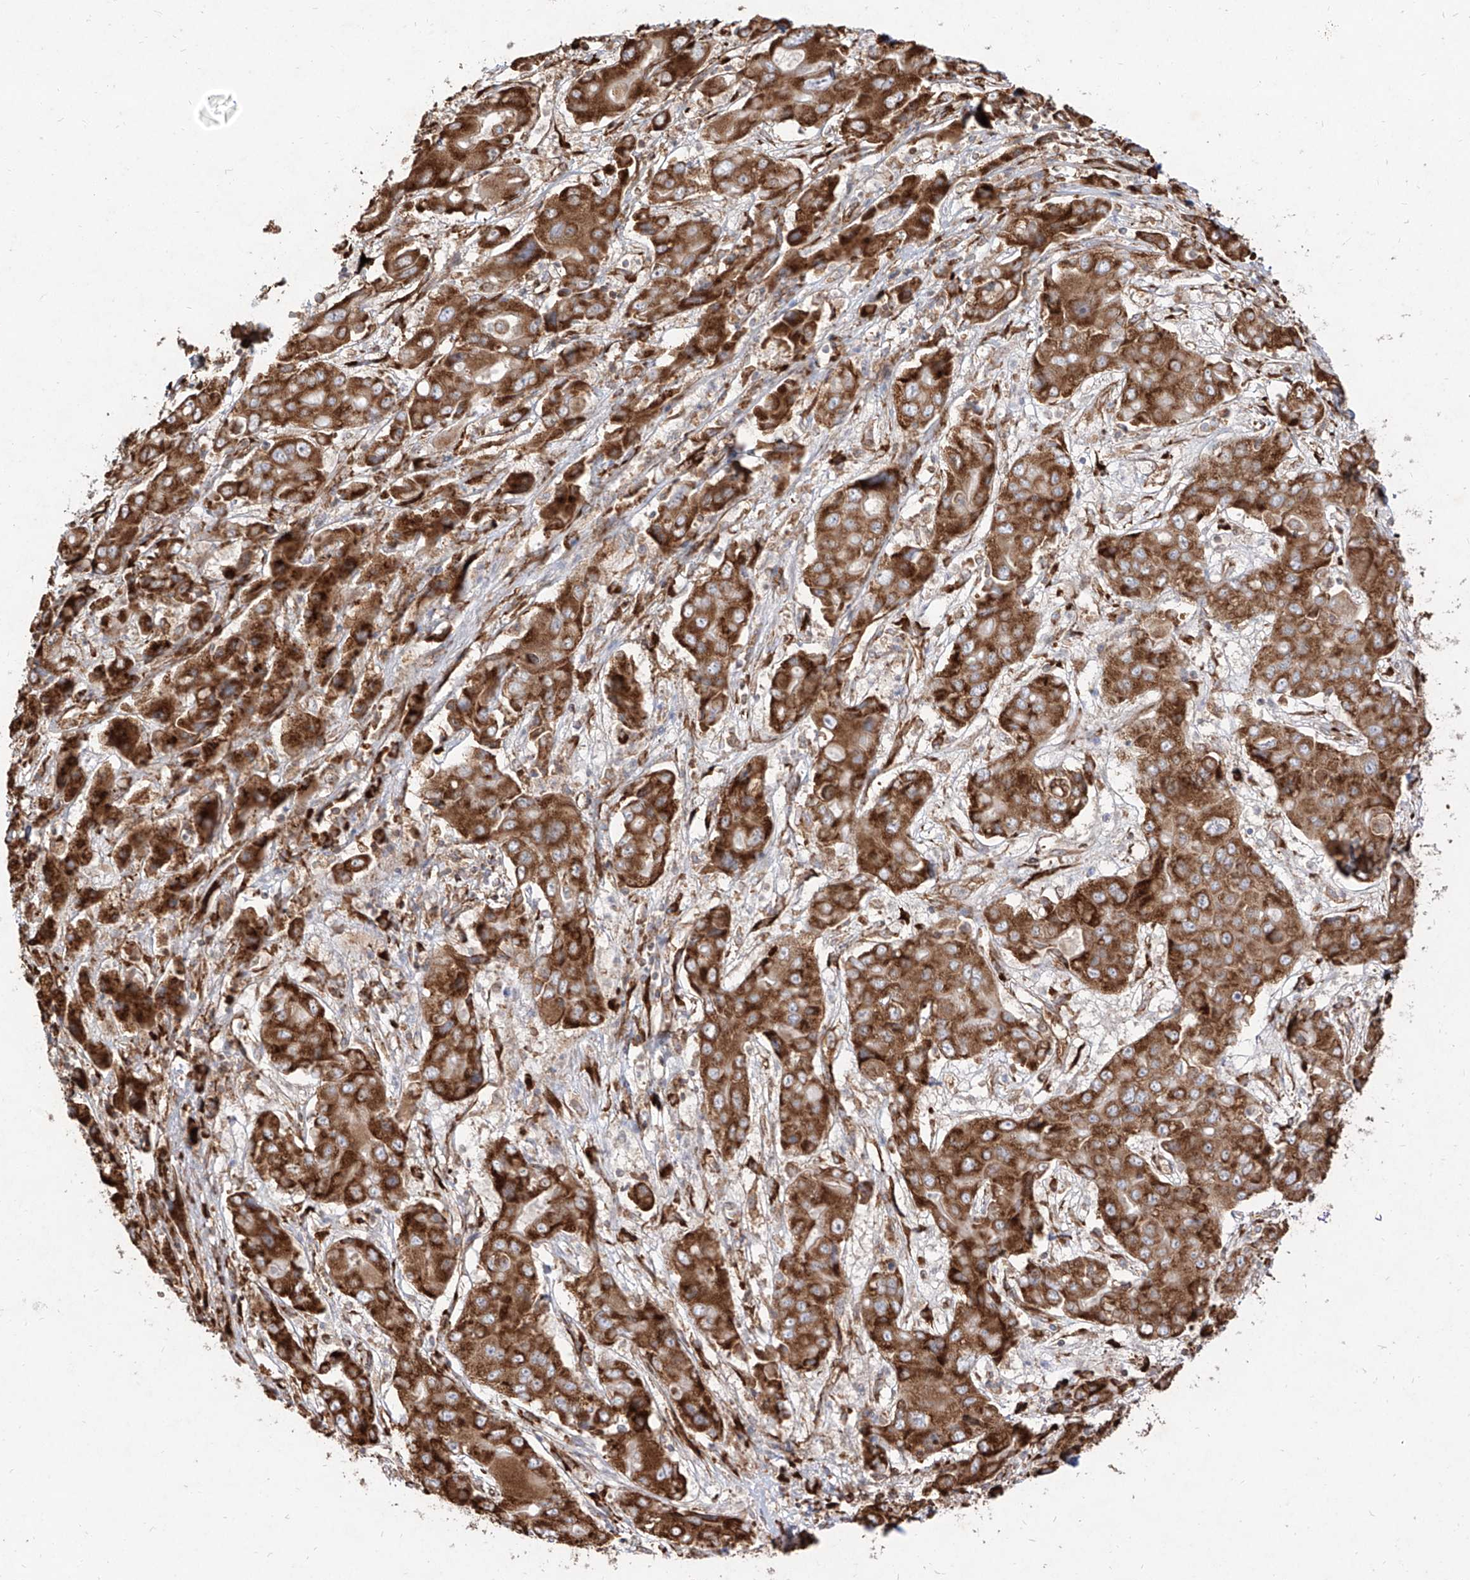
{"staining": {"intensity": "strong", "quantity": ">75%", "location": "cytoplasmic/membranous"}, "tissue": "liver cancer", "cell_type": "Tumor cells", "image_type": "cancer", "snomed": [{"axis": "morphology", "description": "Cholangiocarcinoma"}, {"axis": "topography", "description": "Liver"}], "caption": "The photomicrograph demonstrates staining of cholangiocarcinoma (liver), revealing strong cytoplasmic/membranous protein positivity (brown color) within tumor cells. Nuclei are stained in blue.", "gene": "RPS25", "patient": {"sex": "male", "age": 67}}